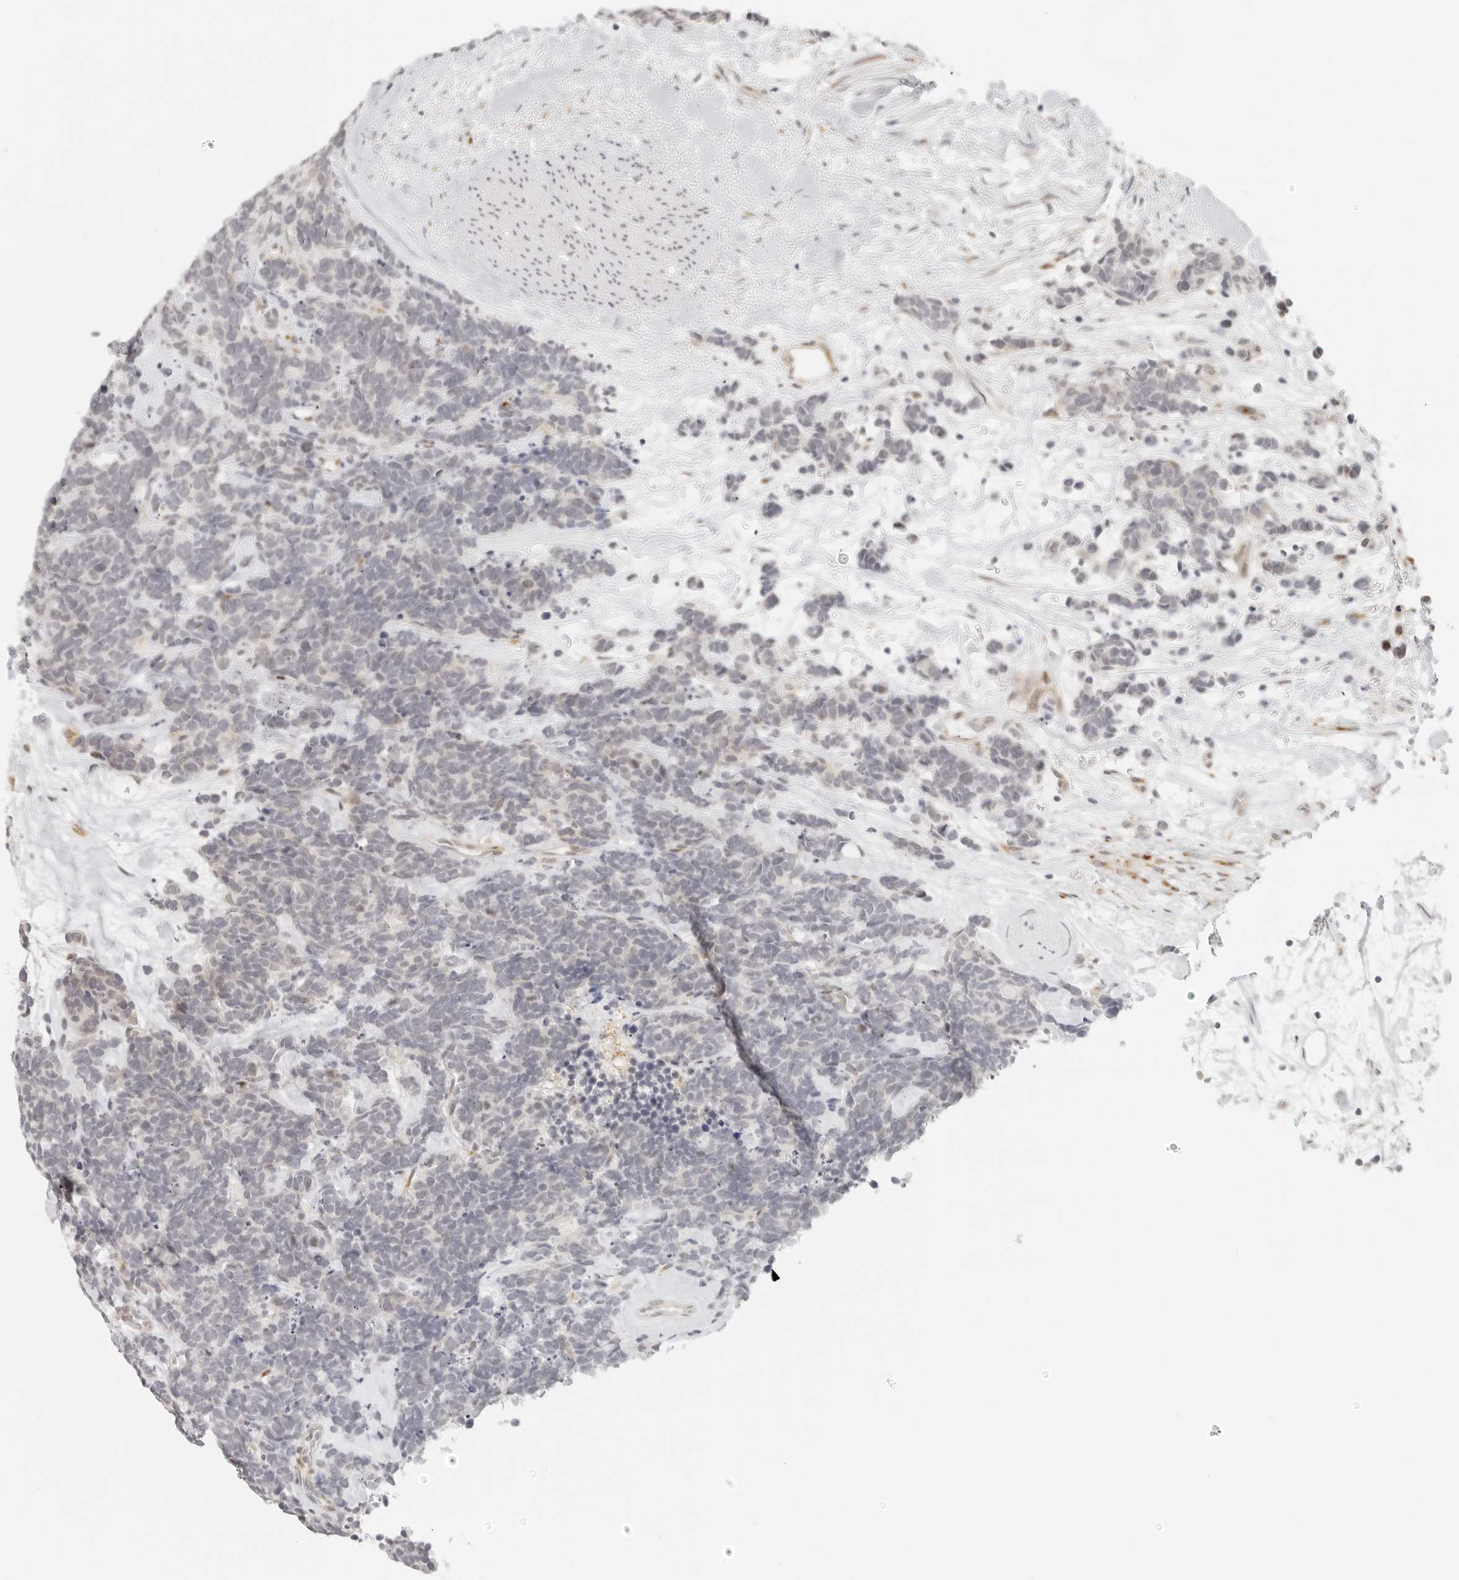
{"staining": {"intensity": "negative", "quantity": "none", "location": "none"}, "tissue": "carcinoid", "cell_type": "Tumor cells", "image_type": "cancer", "snomed": [{"axis": "morphology", "description": "Carcinoma, NOS"}, {"axis": "morphology", "description": "Carcinoid, malignant, NOS"}, {"axis": "topography", "description": "Urinary bladder"}], "caption": "This photomicrograph is of carcinoid (malignant) stained with immunohistochemistry to label a protein in brown with the nuclei are counter-stained blue. There is no expression in tumor cells. The staining is performed using DAB brown chromogen with nuclei counter-stained in using hematoxylin.", "gene": "ZNF678", "patient": {"sex": "male", "age": 57}}